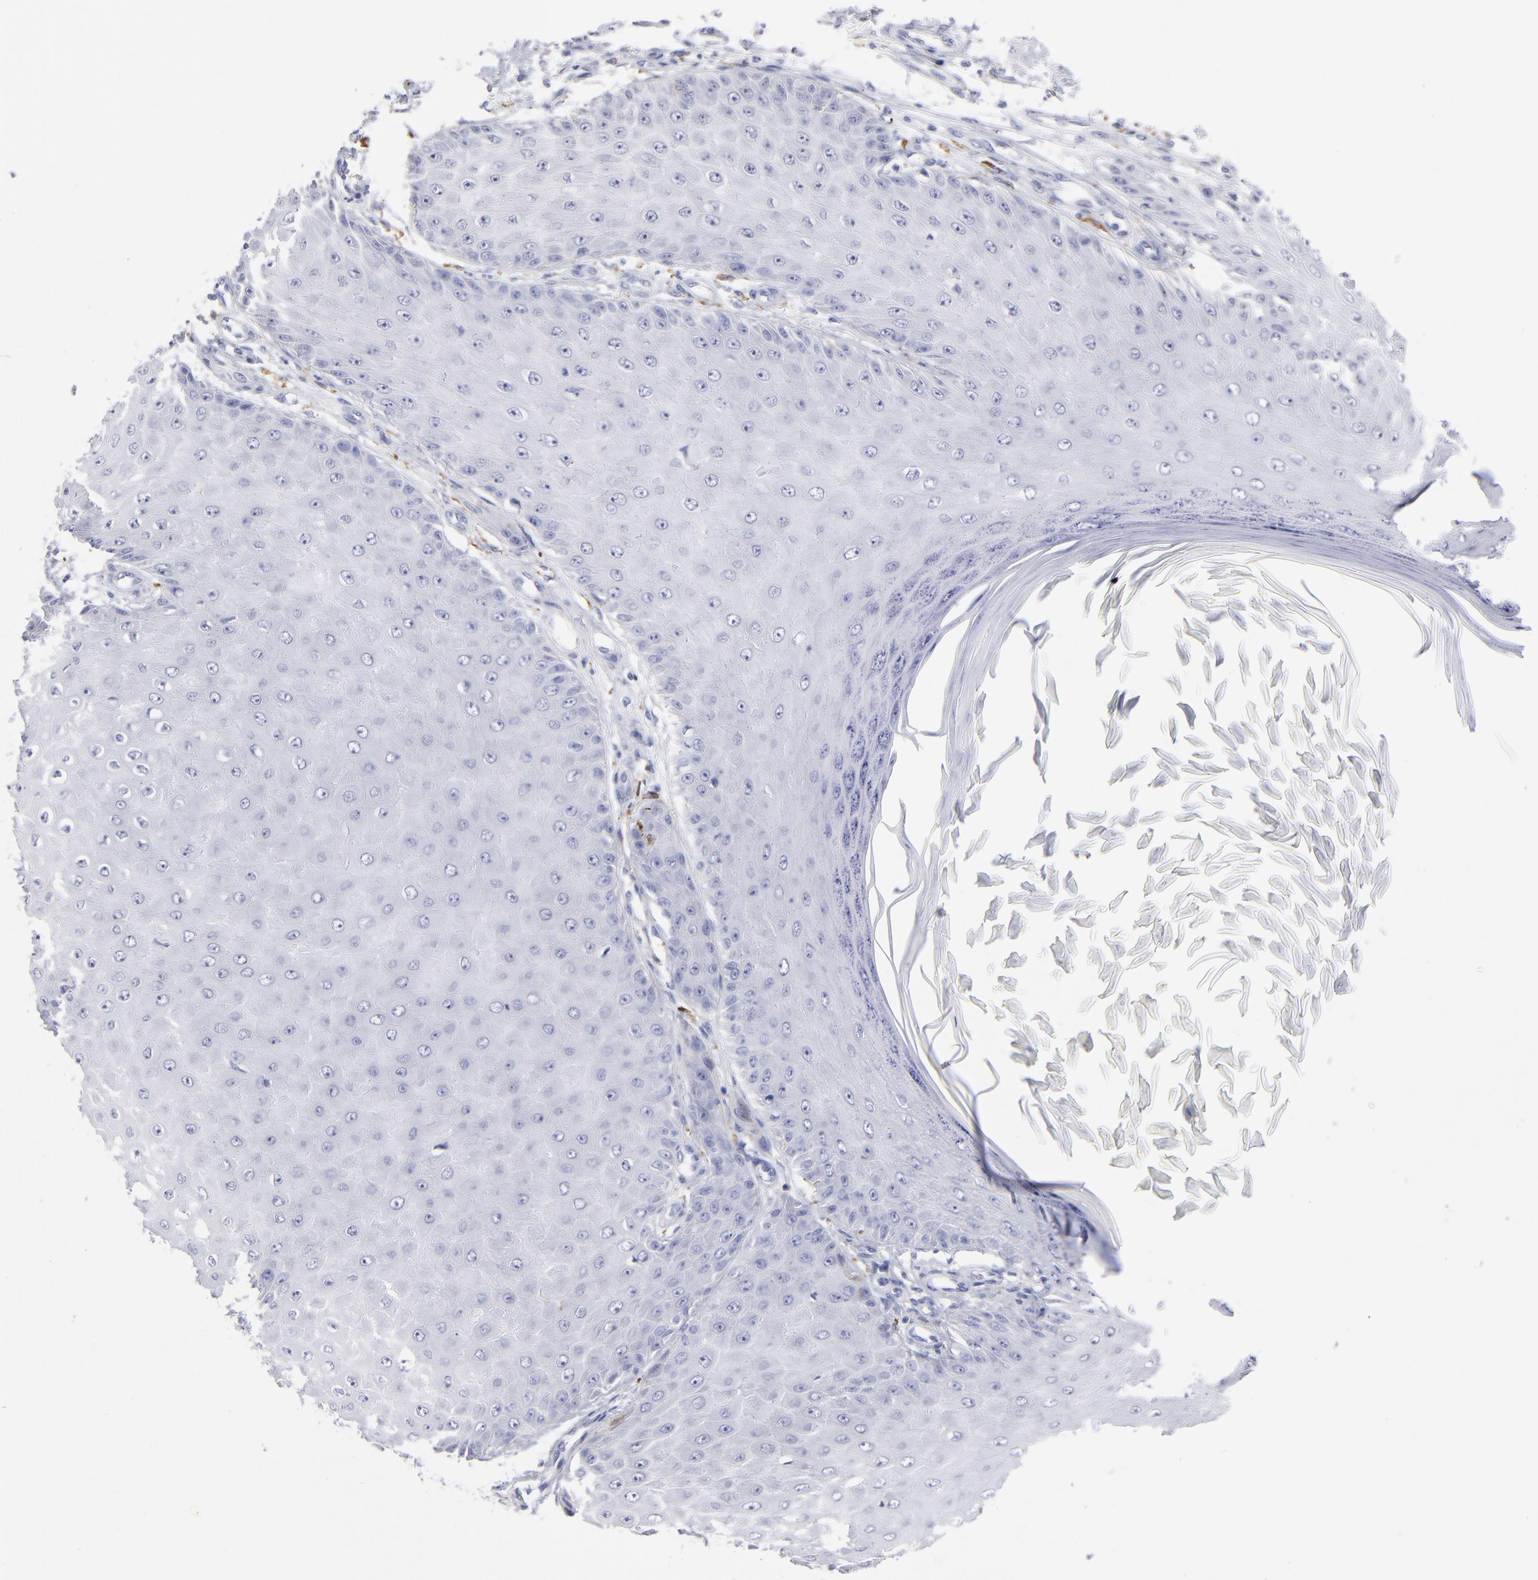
{"staining": {"intensity": "negative", "quantity": "none", "location": "none"}, "tissue": "skin cancer", "cell_type": "Tumor cells", "image_type": "cancer", "snomed": [{"axis": "morphology", "description": "Squamous cell carcinoma, NOS"}, {"axis": "topography", "description": "Skin"}], "caption": "The image shows no staining of tumor cells in skin cancer (squamous cell carcinoma).", "gene": "CD180", "patient": {"sex": "female", "age": 40}}